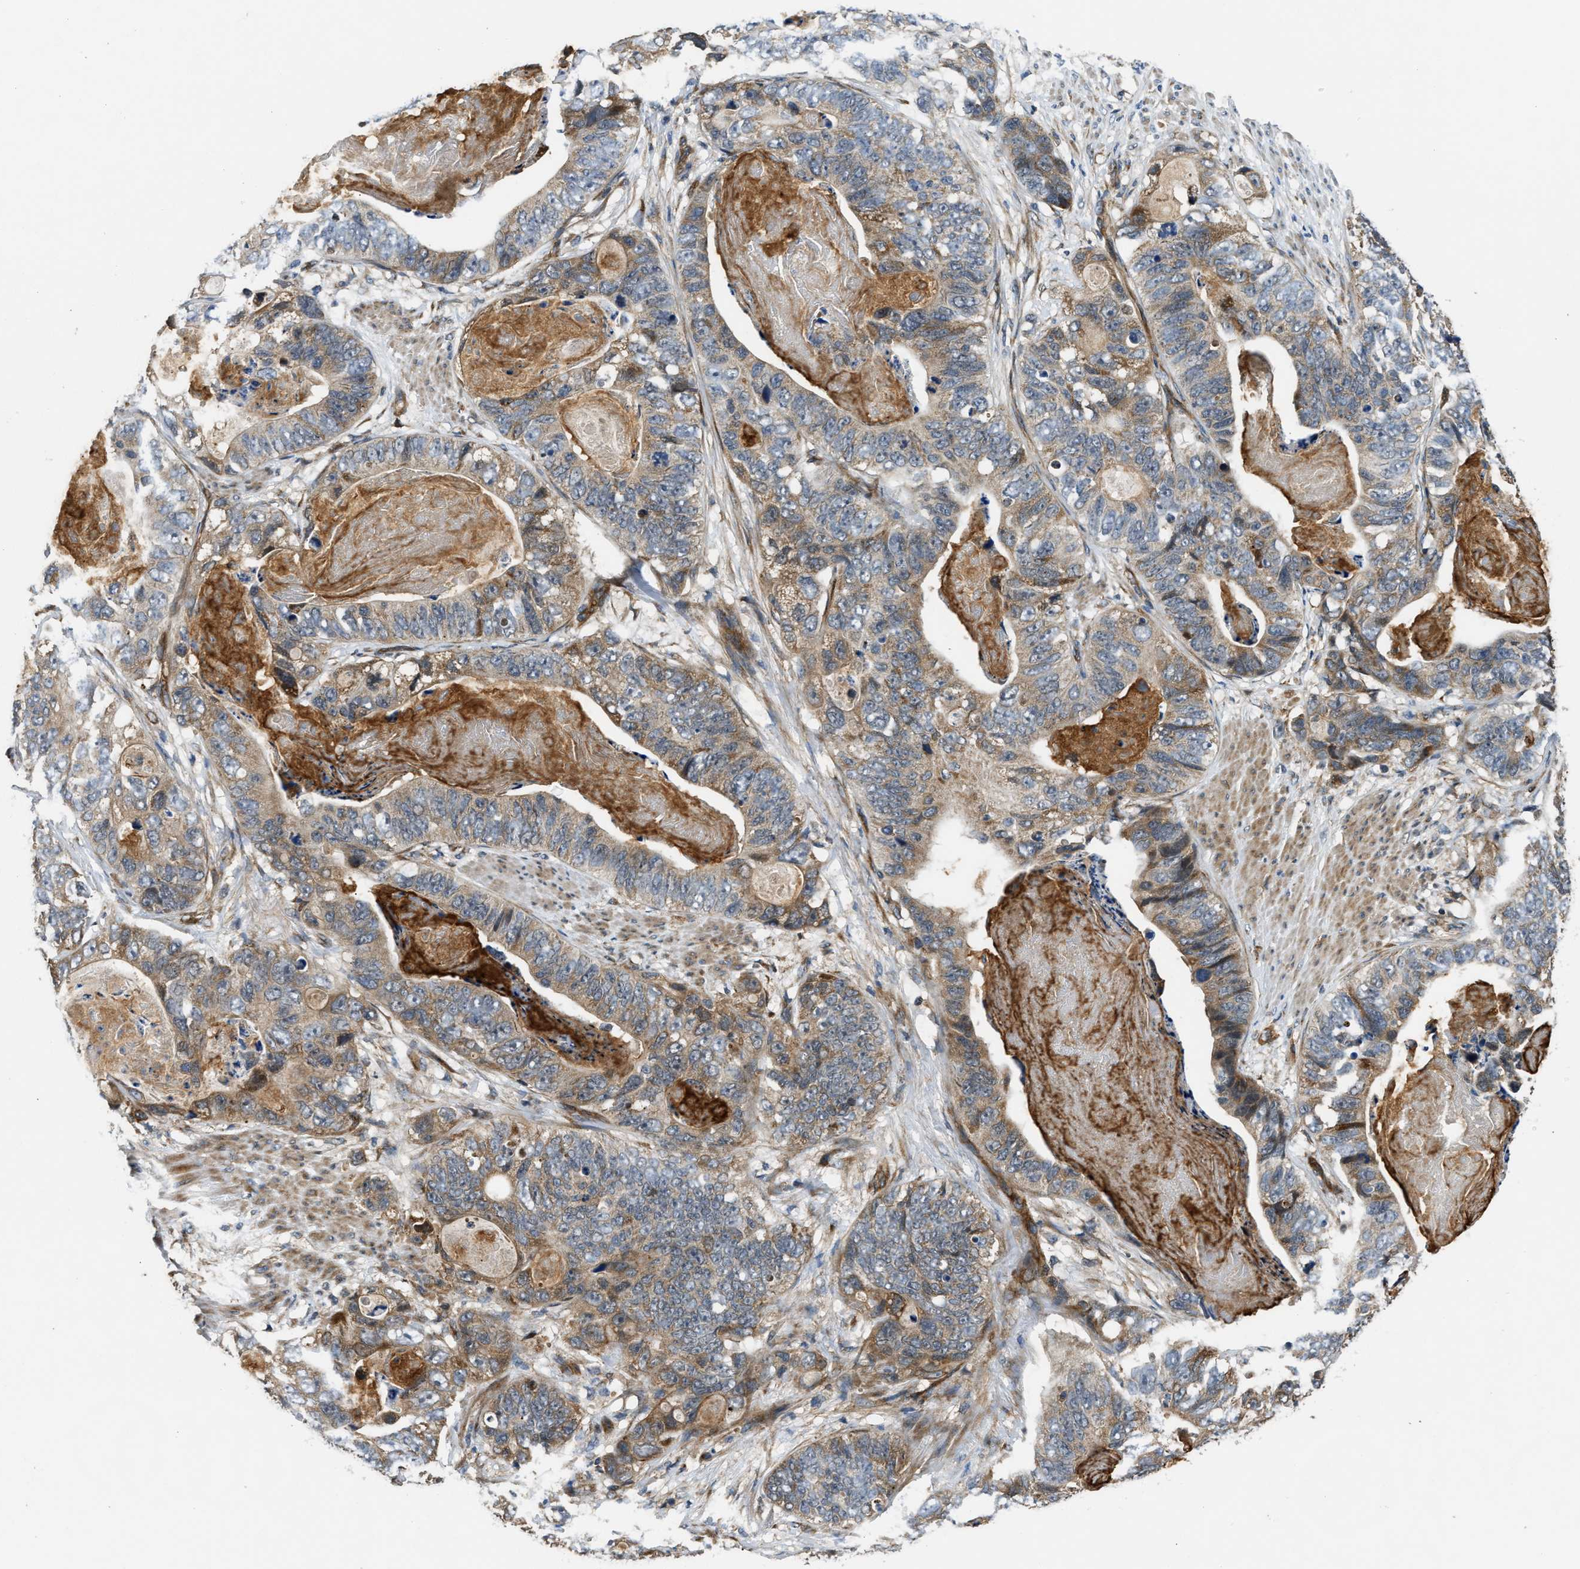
{"staining": {"intensity": "weak", "quantity": ">75%", "location": "cytoplasmic/membranous"}, "tissue": "stomach cancer", "cell_type": "Tumor cells", "image_type": "cancer", "snomed": [{"axis": "morphology", "description": "Adenocarcinoma, NOS"}, {"axis": "topography", "description": "Stomach"}], "caption": "DAB (3,3'-diaminobenzidine) immunohistochemical staining of human stomach cancer (adenocarcinoma) reveals weak cytoplasmic/membranous protein positivity in approximately >75% of tumor cells. (DAB IHC with brightfield microscopy, high magnification).", "gene": "PNPLA8", "patient": {"sex": "female", "age": 89}}